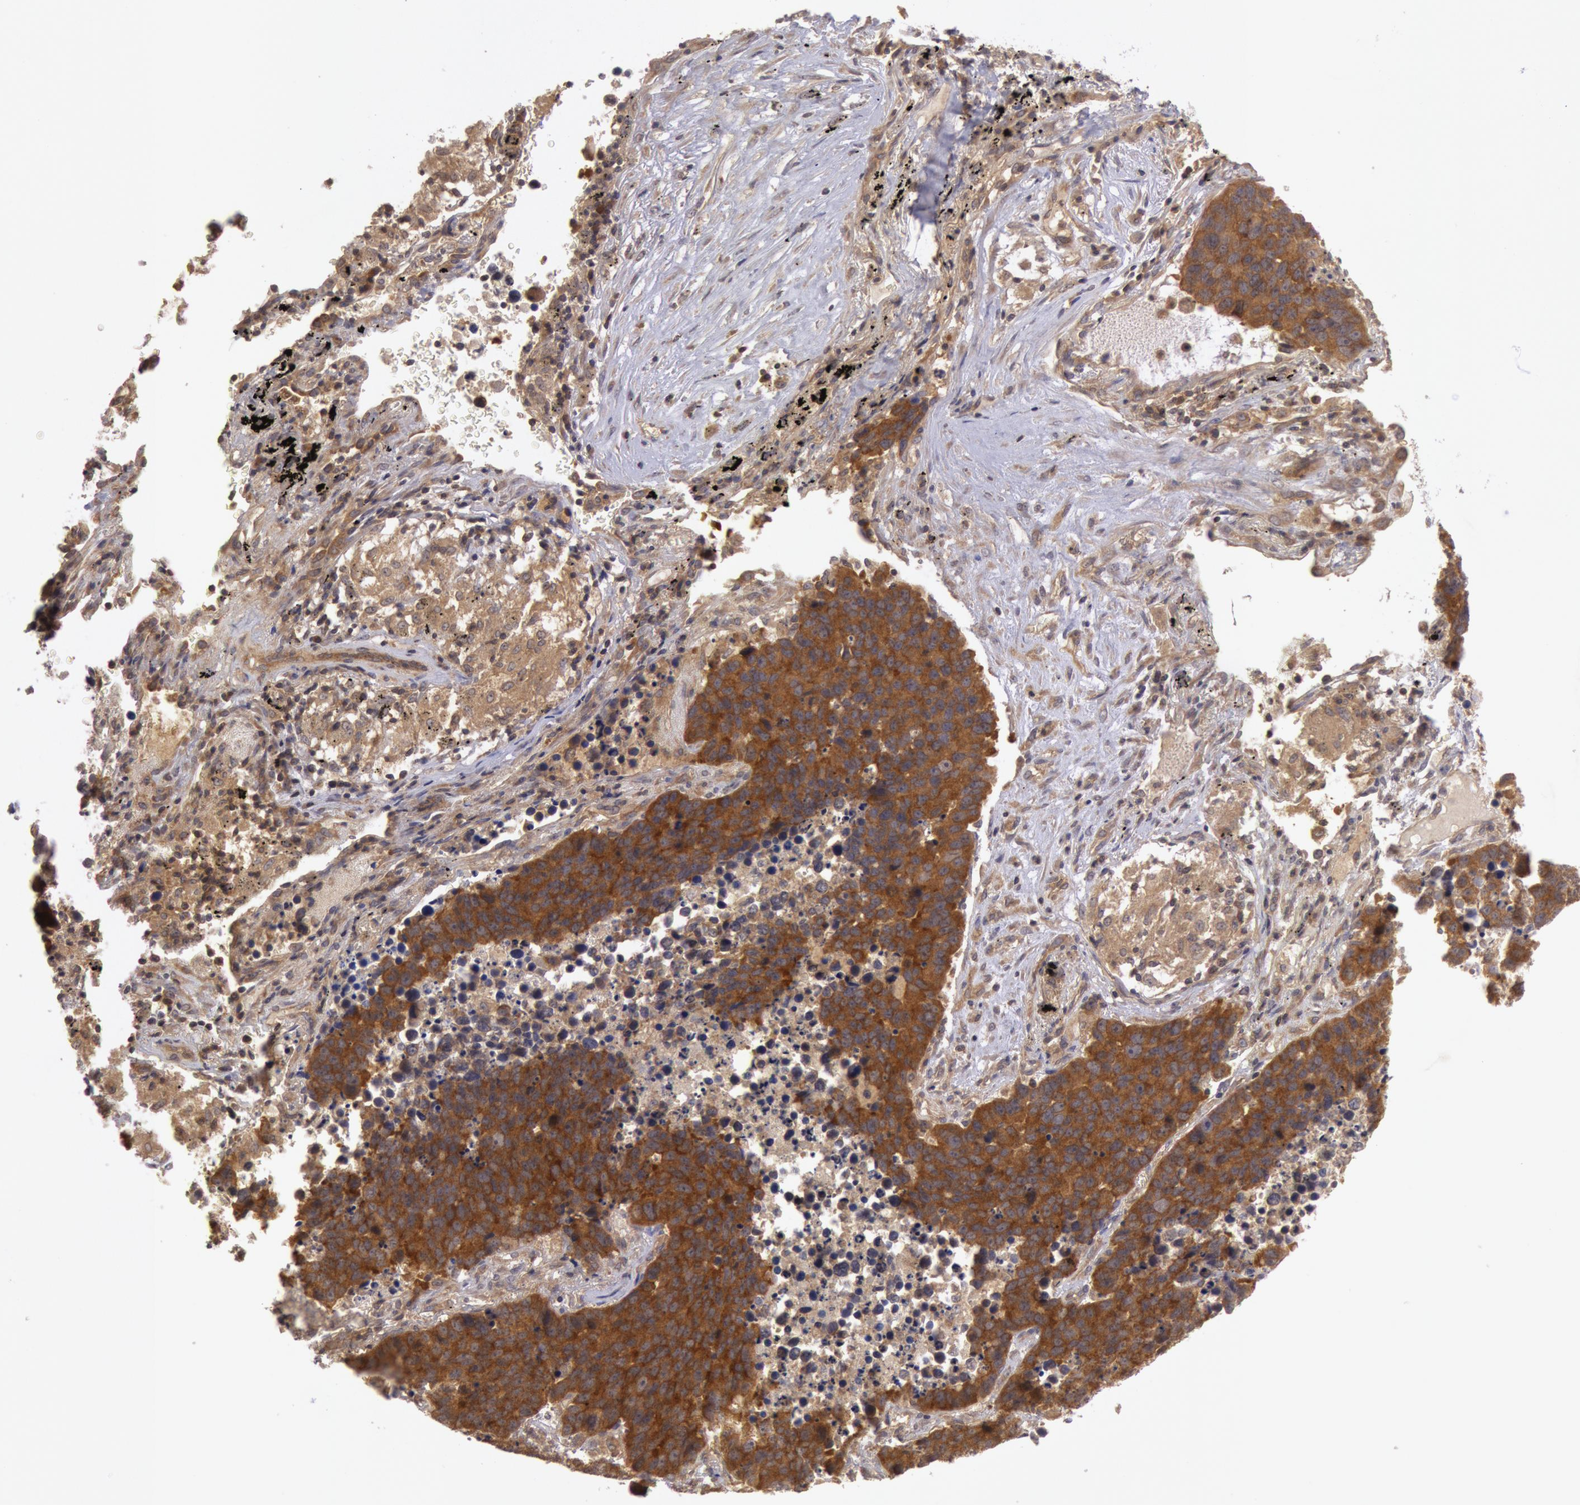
{"staining": {"intensity": "strong", "quantity": ">75%", "location": "cytoplasmic/membranous"}, "tissue": "lung cancer", "cell_type": "Tumor cells", "image_type": "cancer", "snomed": [{"axis": "morphology", "description": "Carcinoid, malignant, NOS"}, {"axis": "topography", "description": "Lung"}], "caption": "The photomicrograph displays a brown stain indicating the presence of a protein in the cytoplasmic/membranous of tumor cells in lung carcinoid (malignant).", "gene": "BRAF", "patient": {"sex": "male", "age": 60}}